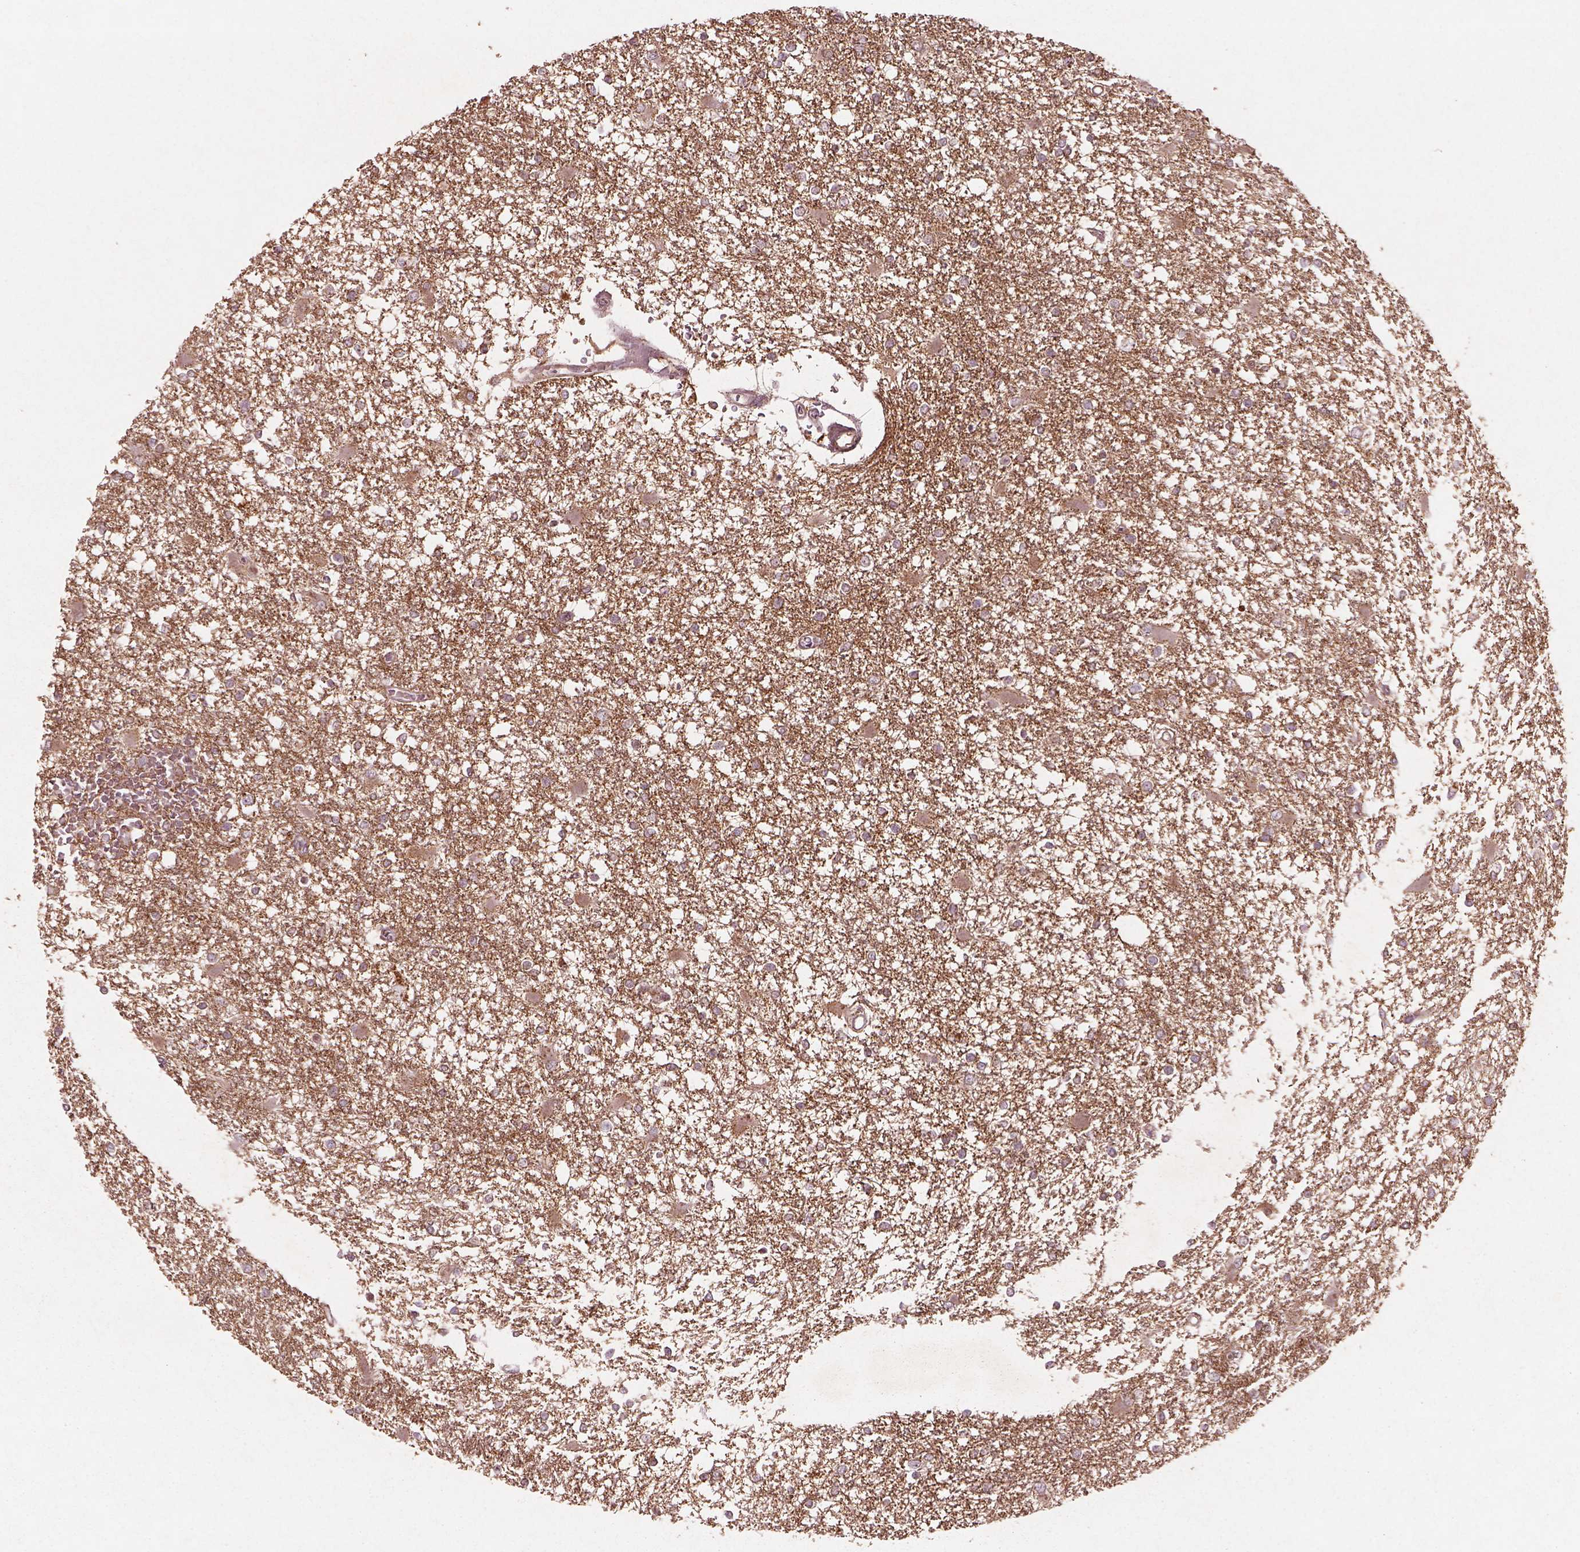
{"staining": {"intensity": "weak", "quantity": ">75%", "location": "cytoplasmic/membranous"}, "tissue": "glioma", "cell_type": "Tumor cells", "image_type": "cancer", "snomed": [{"axis": "morphology", "description": "Glioma, malignant, High grade"}, {"axis": "topography", "description": "Cerebral cortex"}], "caption": "Malignant high-grade glioma tissue reveals weak cytoplasmic/membranous positivity in about >75% of tumor cells, visualized by immunohistochemistry.", "gene": "SLC25A5", "patient": {"sex": "male", "age": 79}}